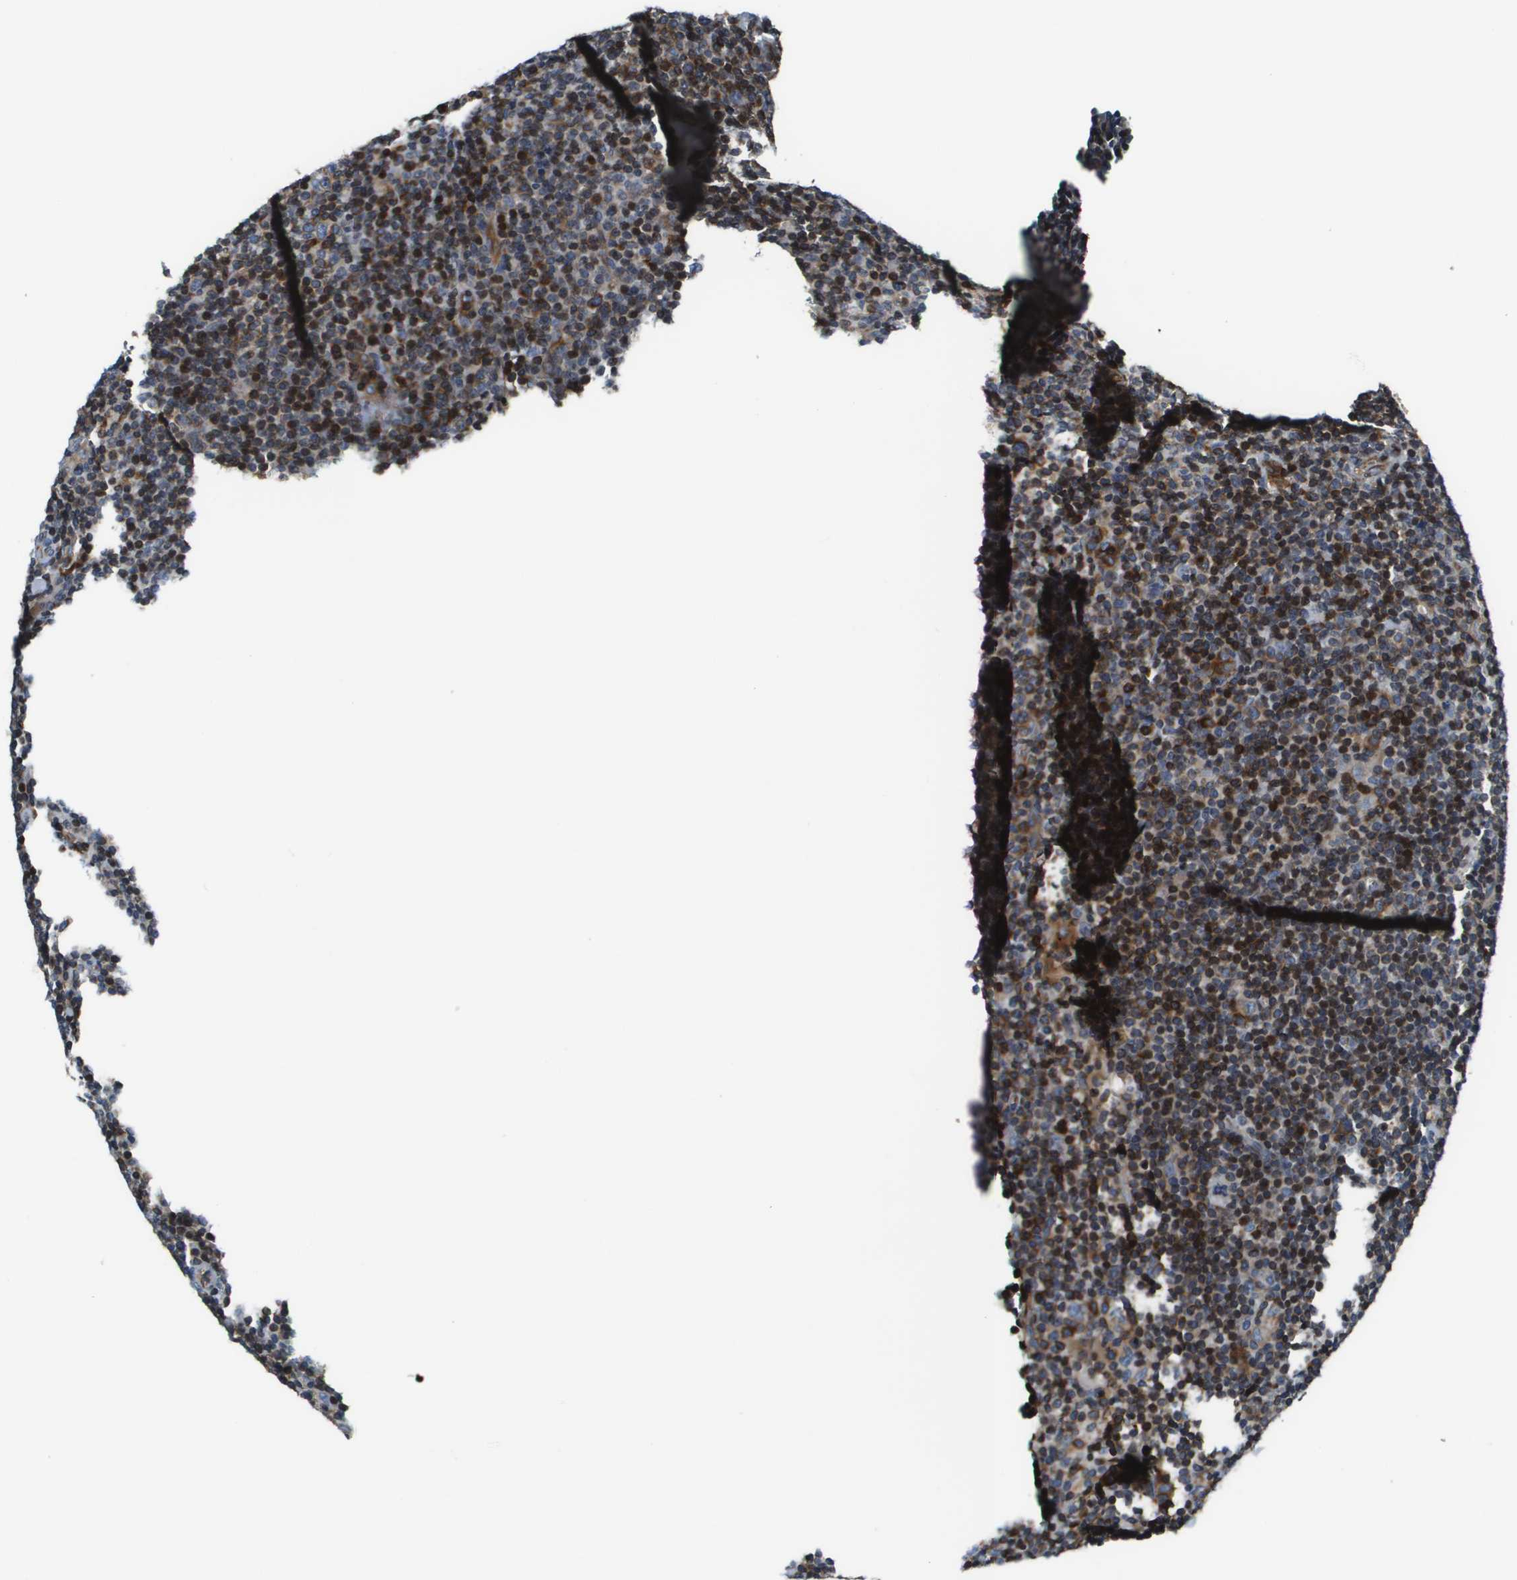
{"staining": {"intensity": "weak", "quantity": ">75%", "location": "cytoplasmic/membranous"}, "tissue": "lymphoma", "cell_type": "Tumor cells", "image_type": "cancer", "snomed": [{"axis": "morphology", "description": "Hodgkin's disease, NOS"}, {"axis": "topography", "description": "Lymph node"}], "caption": "The micrograph displays immunohistochemical staining of lymphoma. There is weak cytoplasmic/membranous positivity is appreciated in approximately >75% of tumor cells.", "gene": "ESYT1", "patient": {"sex": "female", "age": 57}}